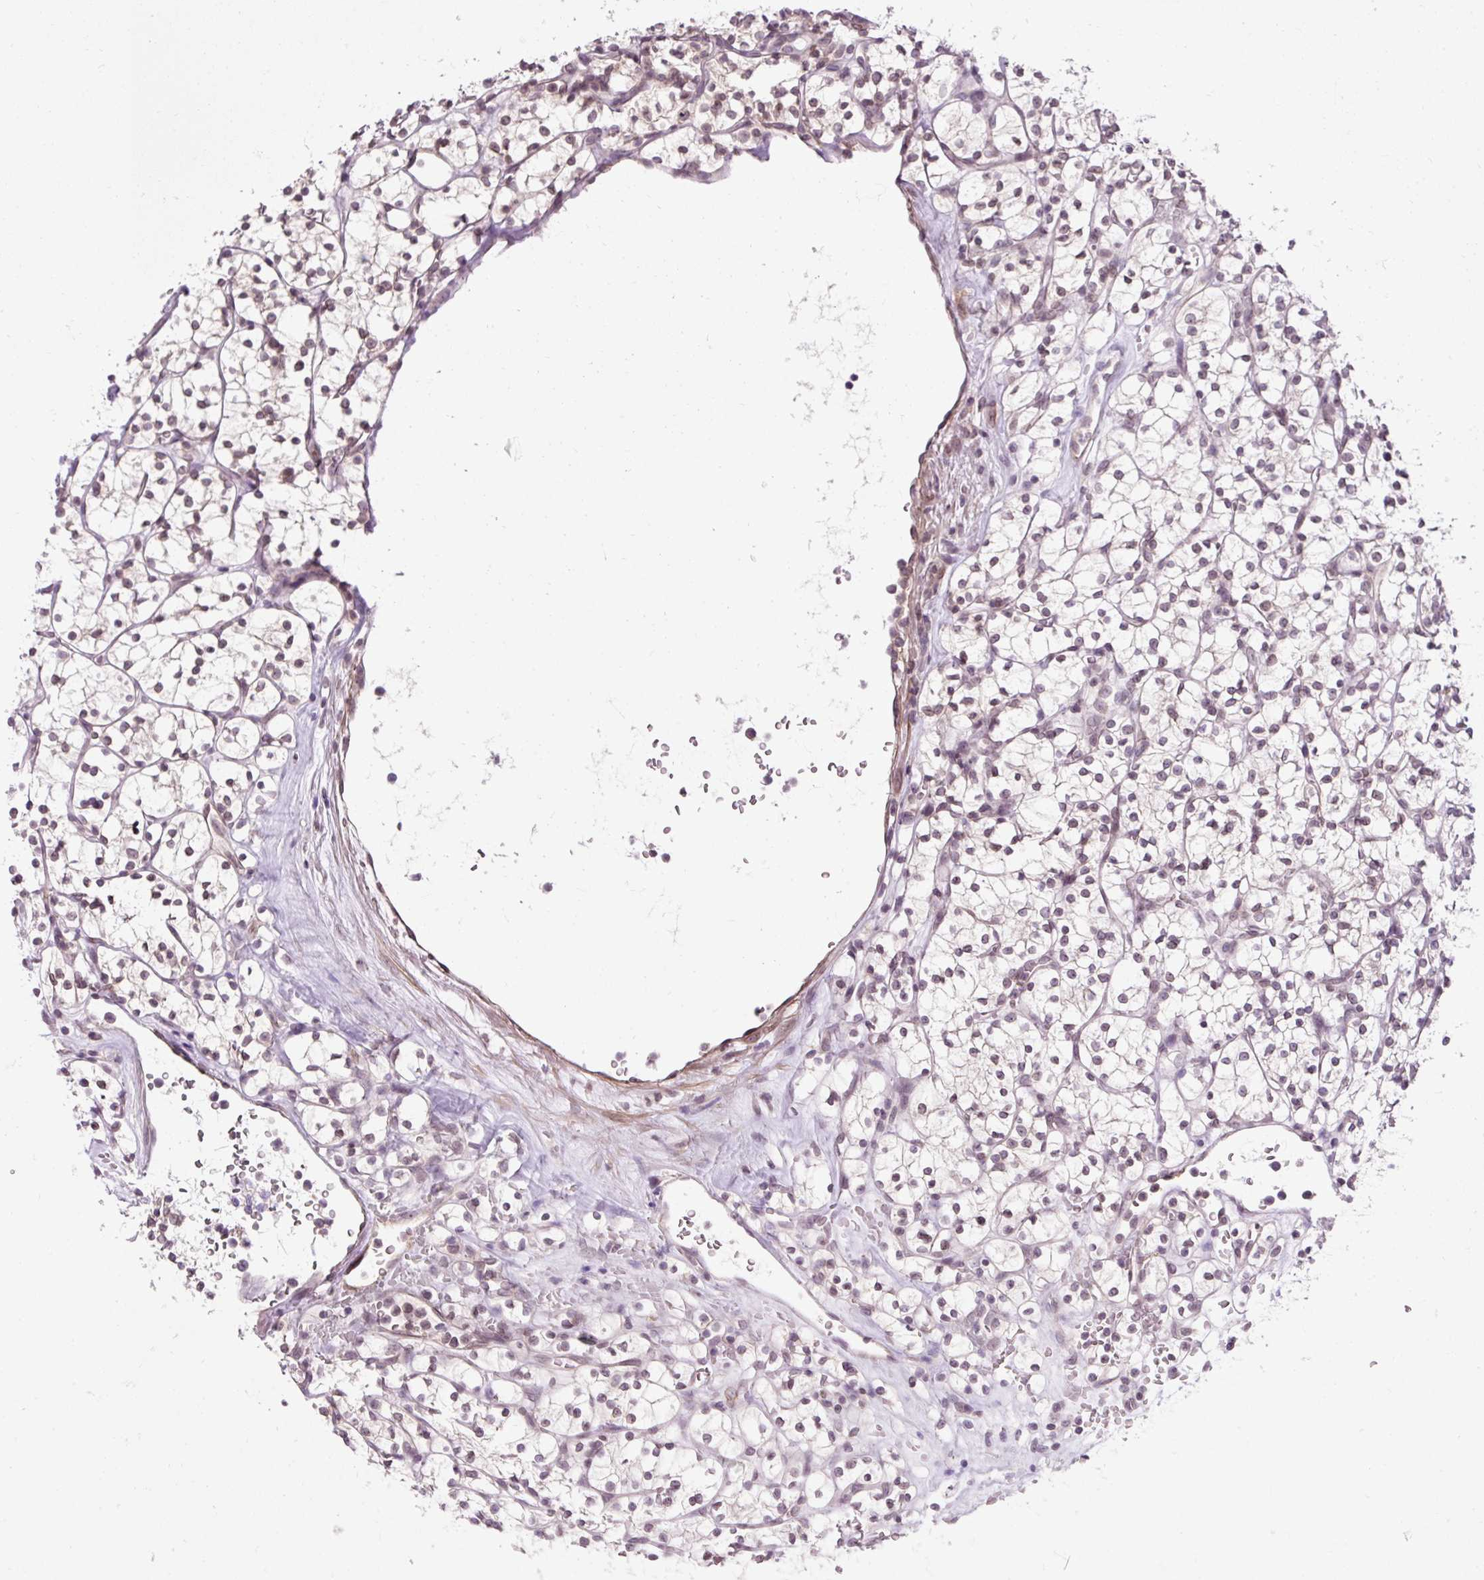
{"staining": {"intensity": "weak", "quantity": ">75%", "location": "nuclear"}, "tissue": "renal cancer", "cell_type": "Tumor cells", "image_type": "cancer", "snomed": [{"axis": "morphology", "description": "Adenocarcinoma, NOS"}, {"axis": "topography", "description": "Kidney"}], "caption": "IHC image of renal adenocarcinoma stained for a protein (brown), which demonstrates low levels of weak nuclear positivity in approximately >75% of tumor cells.", "gene": "ZNF610", "patient": {"sex": "female", "age": 64}}